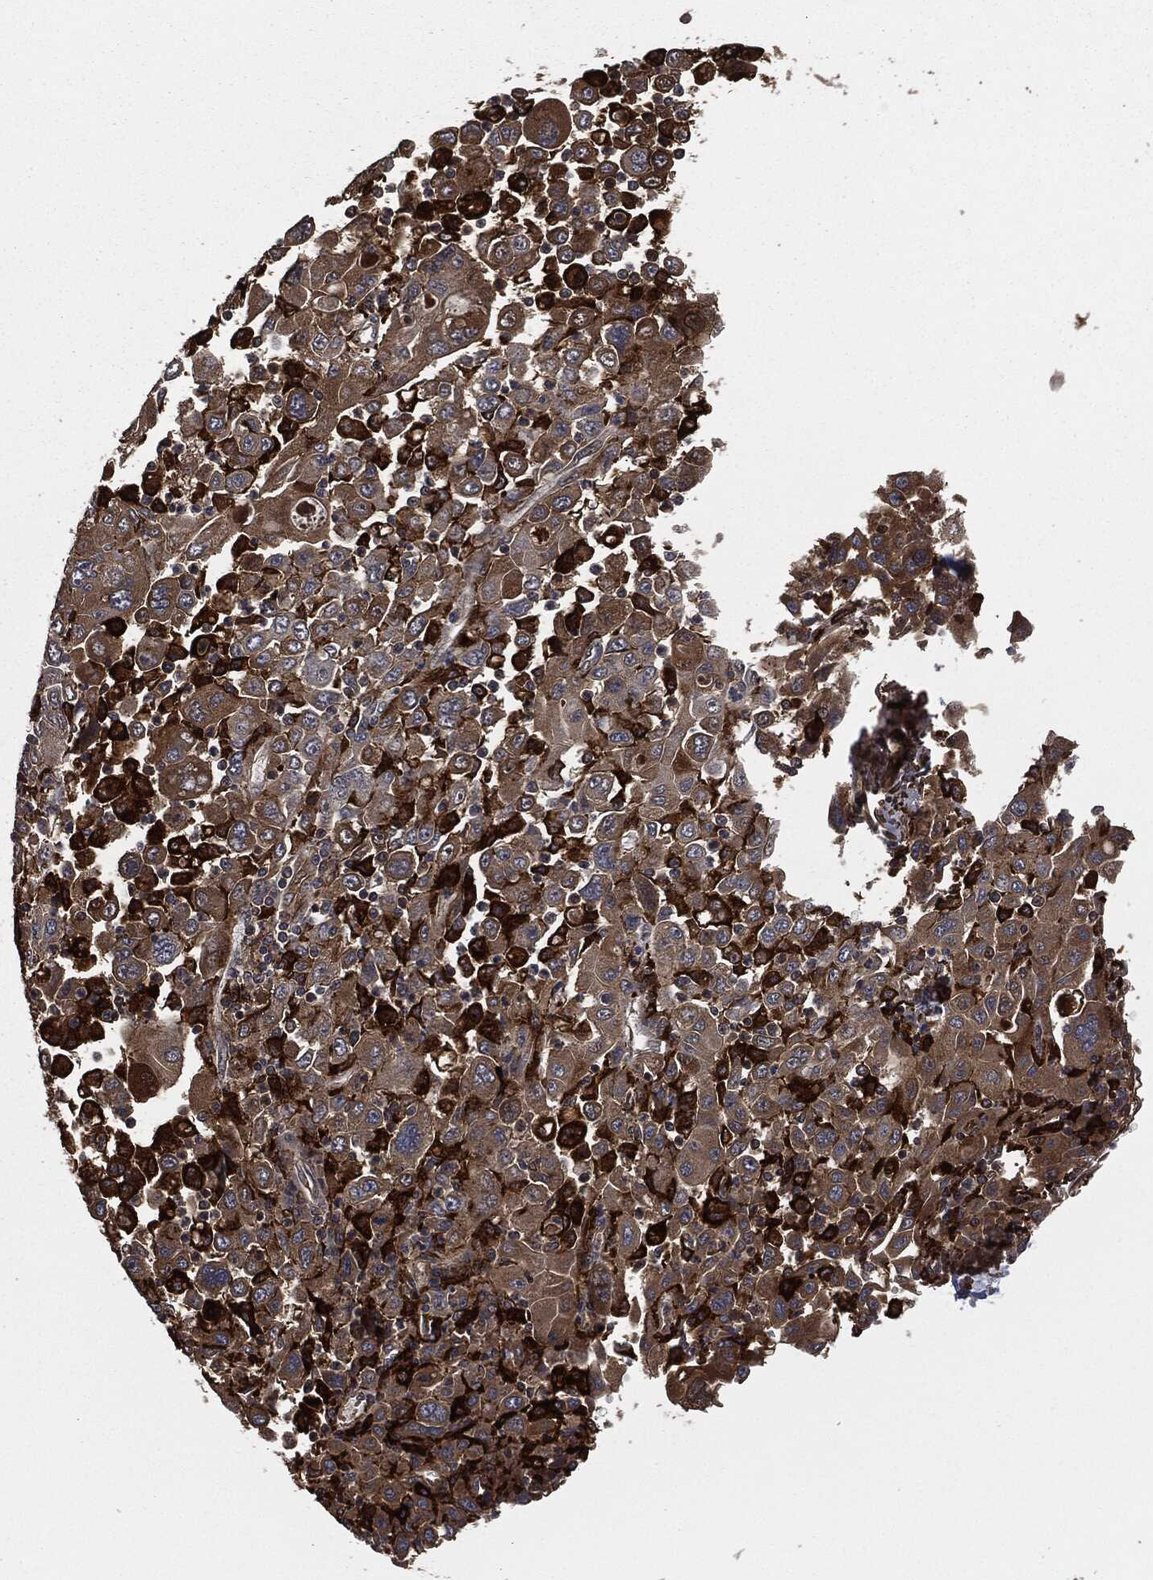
{"staining": {"intensity": "moderate", "quantity": "<25%", "location": "cytoplasmic/membranous"}, "tissue": "stomach cancer", "cell_type": "Tumor cells", "image_type": "cancer", "snomed": [{"axis": "morphology", "description": "Adenocarcinoma, NOS"}, {"axis": "topography", "description": "Stomach"}], "caption": "High-magnification brightfield microscopy of stomach cancer stained with DAB (brown) and counterstained with hematoxylin (blue). tumor cells exhibit moderate cytoplasmic/membranous expression is seen in approximately<25% of cells.", "gene": "CRABP2", "patient": {"sex": "male", "age": 56}}